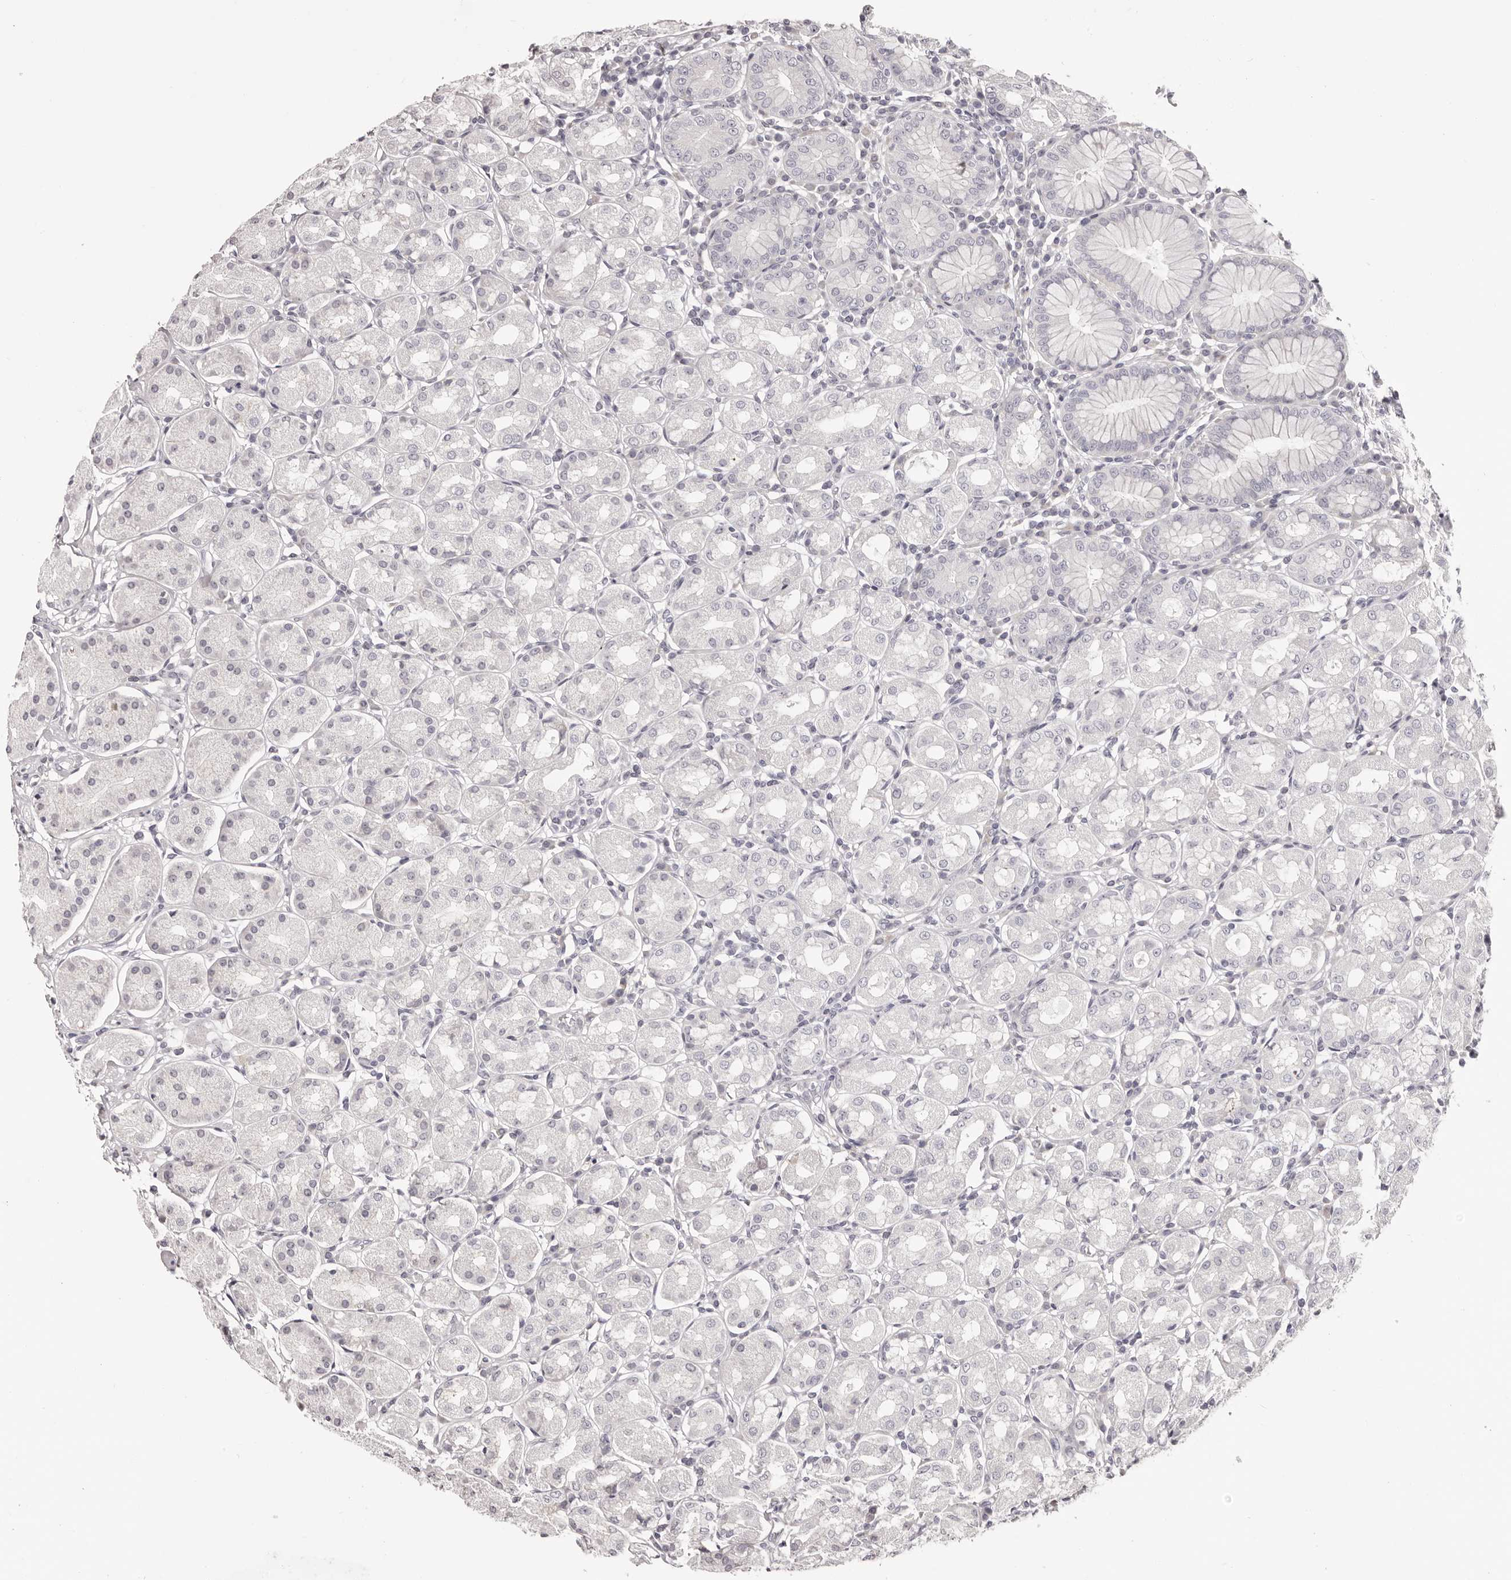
{"staining": {"intensity": "negative", "quantity": "none", "location": "none"}, "tissue": "stomach", "cell_type": "Glandular cells", "image_type": "normal", "snomed": [{"axis": "morphology", "description": "Normal tissue, NOS"}, {"axis": "topography", "description": "Stomach"}, {"axis": "topography", "description": "Stomach, lower"}], "caption": "An immunohistochemistry (IHC) photomicrograph of benign stomach is shown. There is no staining in glandular cells of stomach.", "gene": "OTUD3", "patient": {"sex": "female", "age": 56}}